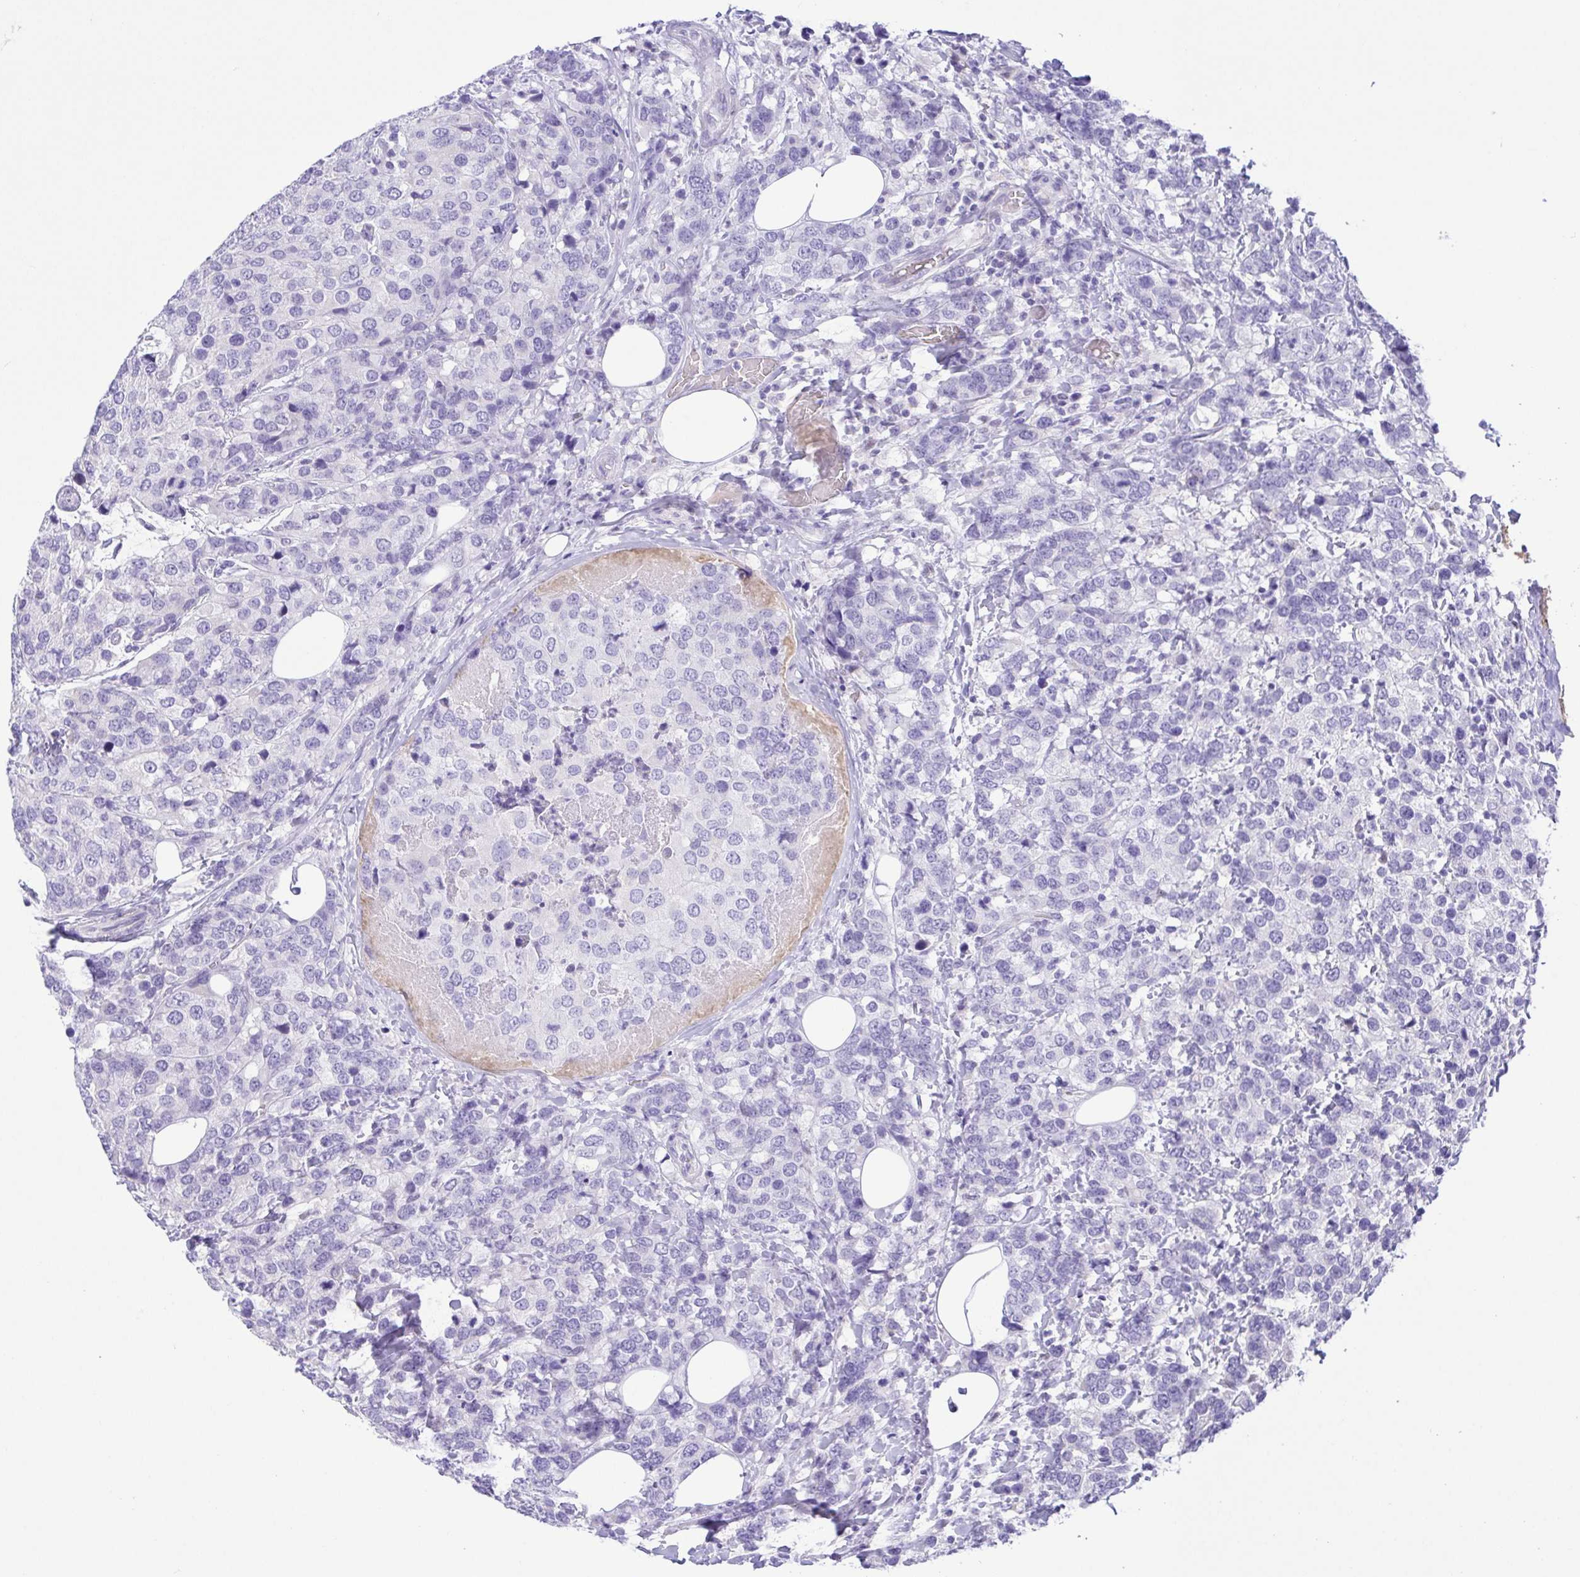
{"staining": {"intensity": "negative", "quantity": "none", "location": "none"}, "tissue": "breast cancer", "cell_type": "Tumor cells", "image_type": "cancer", "snomed": [{"axis": "morphology", "description": "Lobular carcinoma"}, {"axis": "topography", "description": "Breast"}], "caption": "This is an IHC histopathology image of breast cancer. There is no positivity in tumor cells.", "gene": "EPB42", "patient": {"sex": "female", "age": 59}}